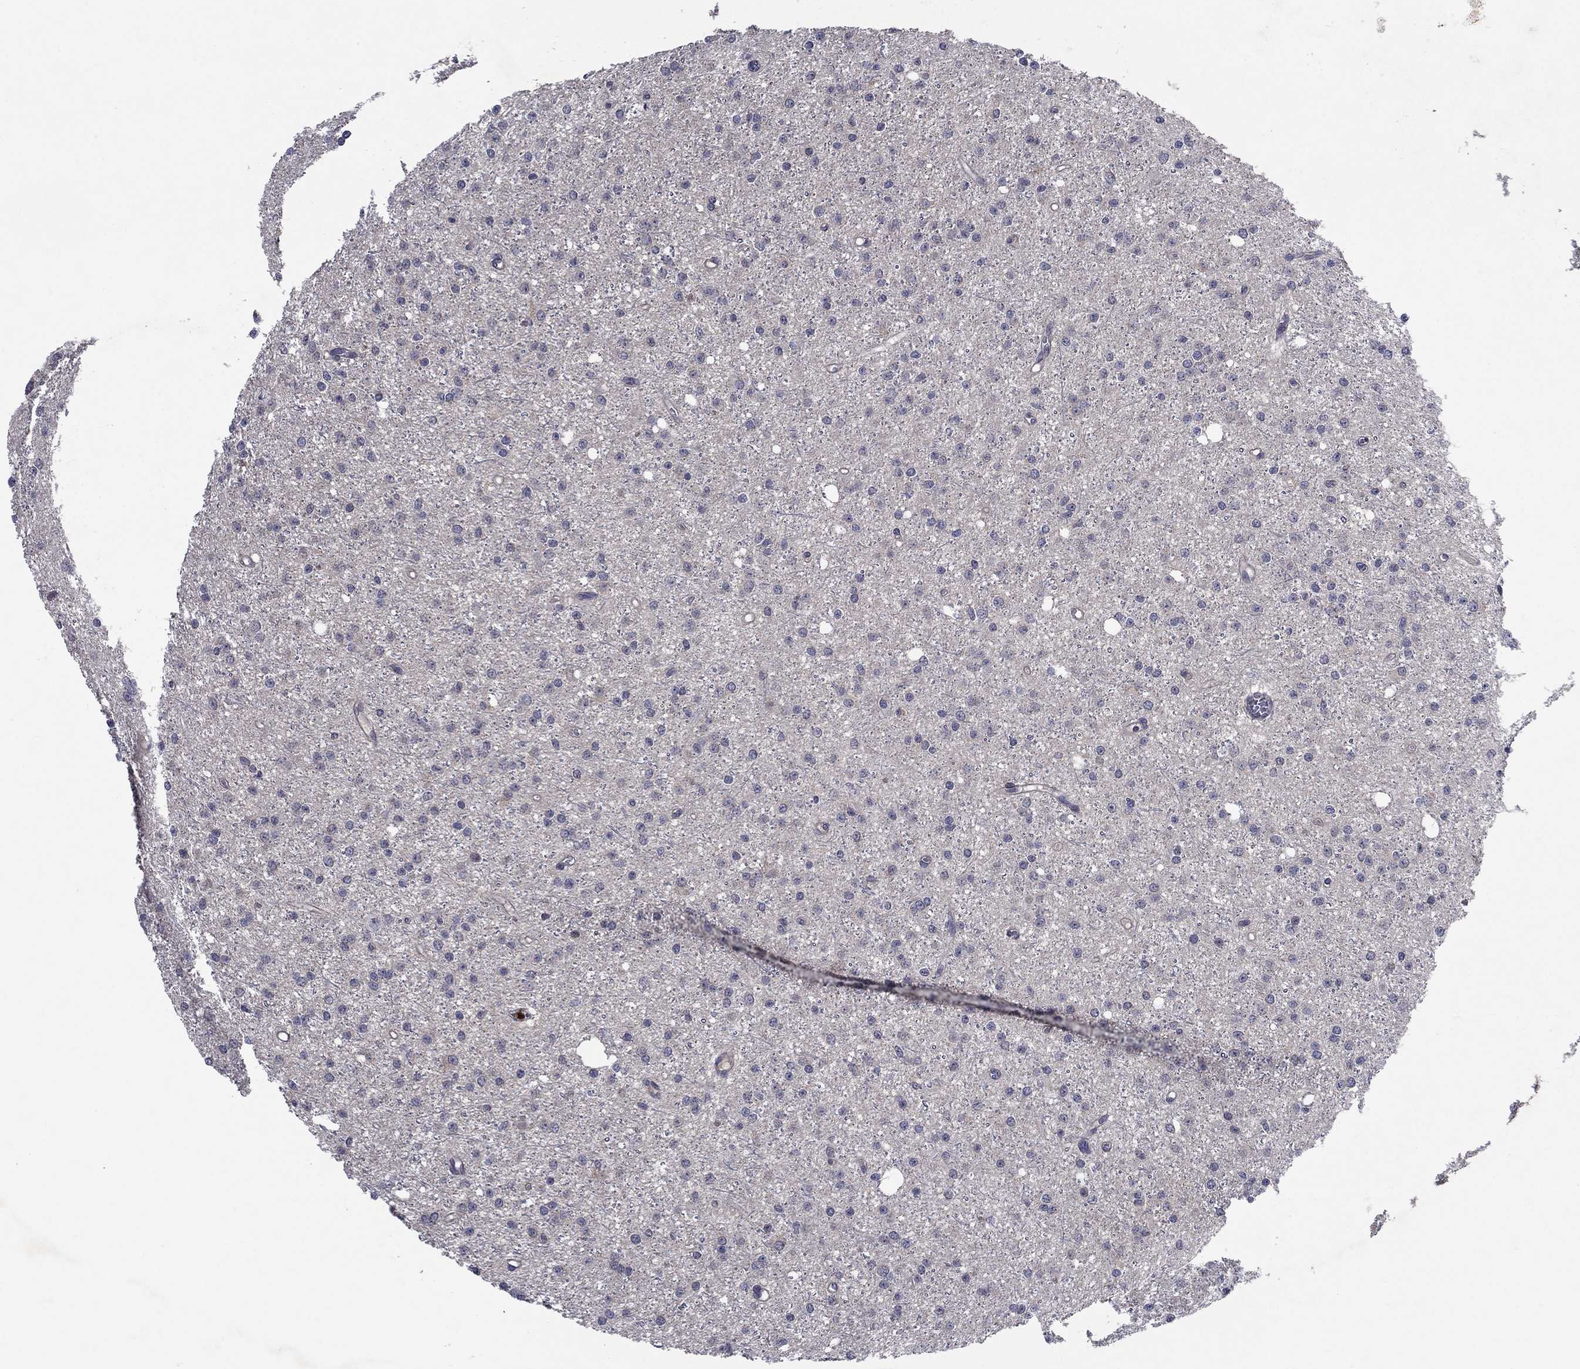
{"staining": {"intensity": "negative", "quantity": "none", "location": "none"}, "tissue": "glioma", "cell_type": "Tumor cells", "image_type": "cancer", "snomed": [{"axis": "morphology", "description": "Glioma, malignant, Low grade"}, {"axis": "topography", "description": "Brain"}], "caption": "The micrograph reveals no significant expression in tumor cells of malignant low-grade glioma.", "gene": "MSRB1", "patient": {"sex": "male", "age": 27}}